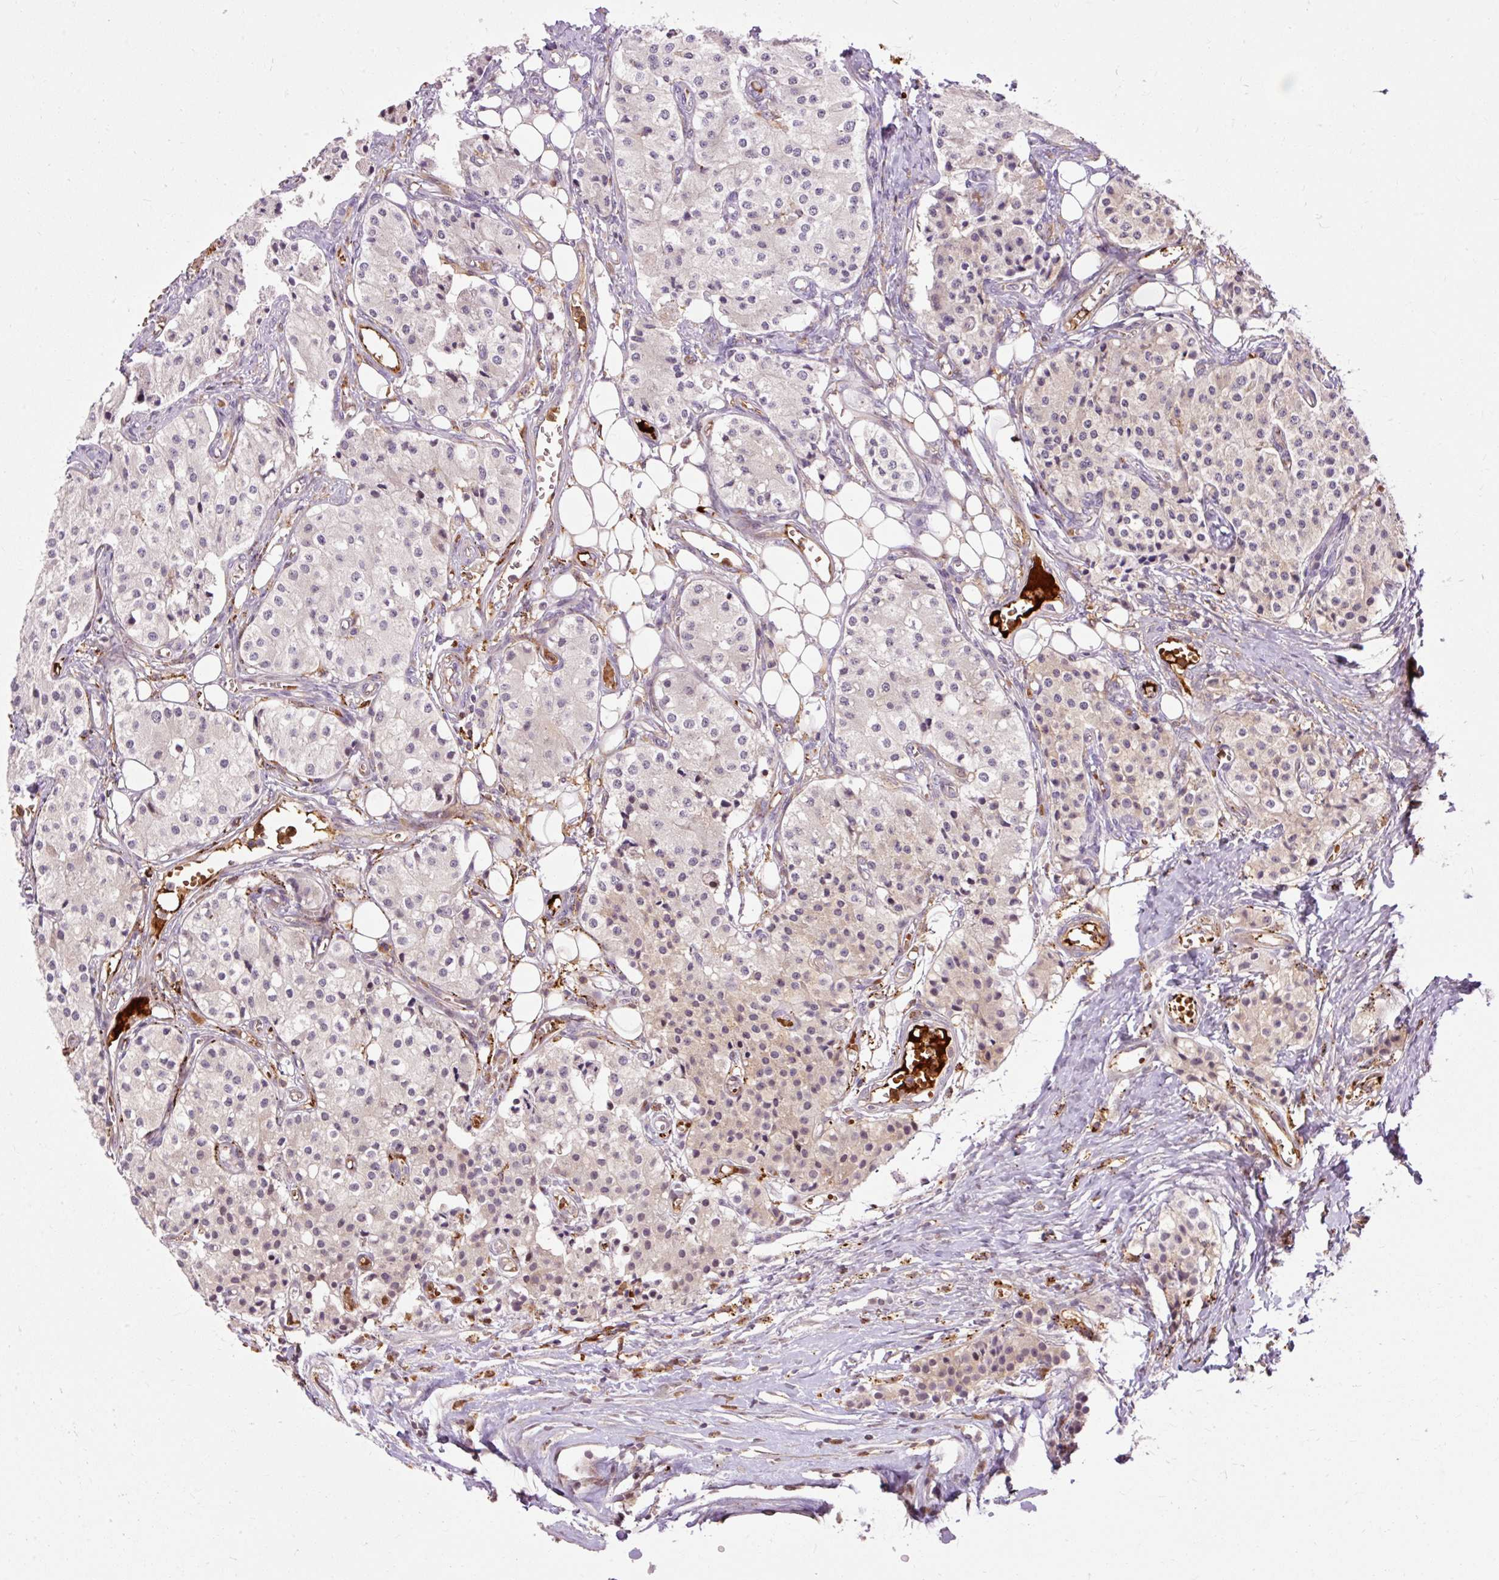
{"staining": {"intensity": "negative", "quantity": "none", "location": "none"}, "tissue": "carcinoid", "cell_type": "Tumor cells", "image_type": "cancer", "snomed": [{"axis": "morphology", "description": "Carcinoid, malignant, NOS"}, {"axis": "topography", "description": "Colon"}], "caption": "A micrograph of human carcinoid (malignant) is negative for staining in tumor cells.", "gene": "CEBPZ", "patient": {"sex": "female", "age": 52}}